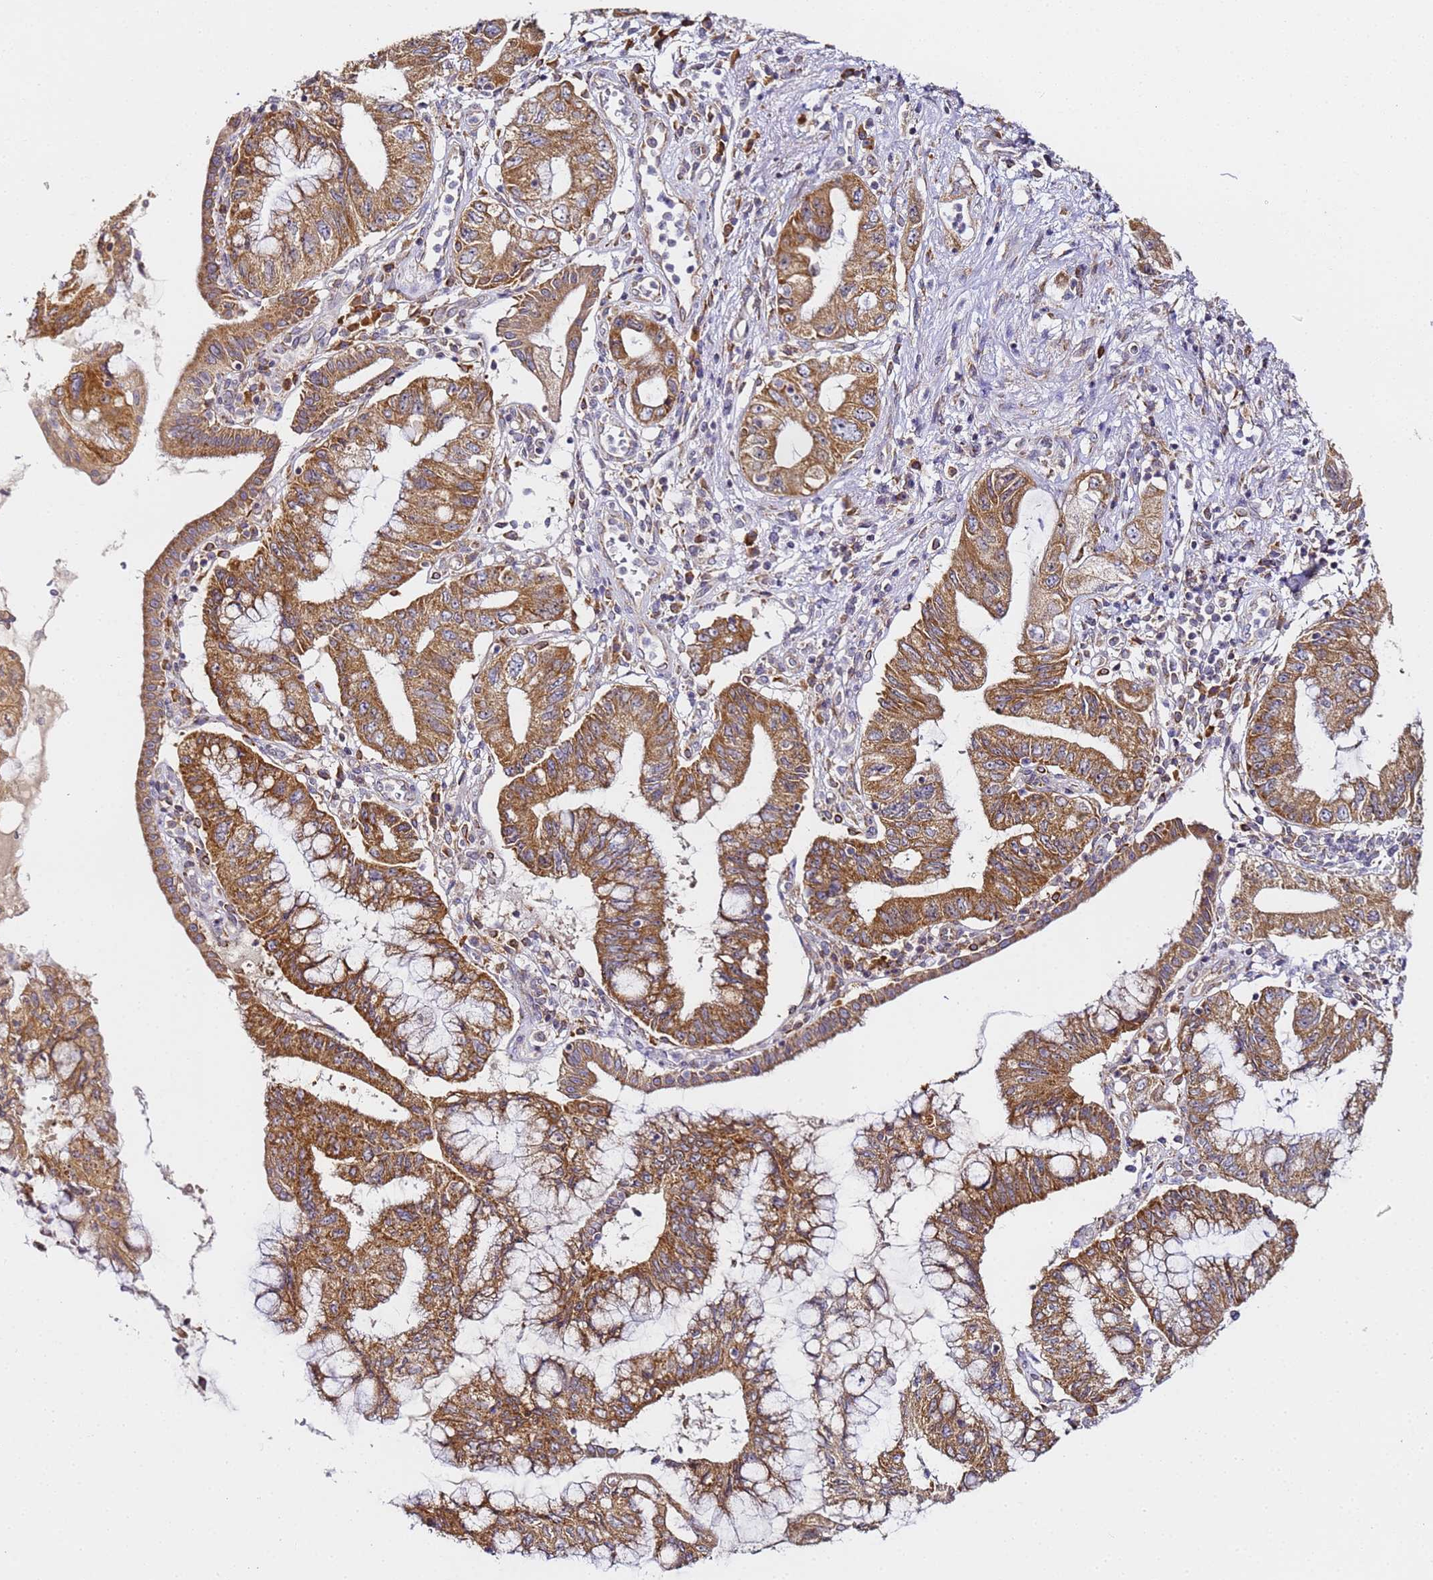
{"staining": {"intensity": "strong", "quantity": ">75%", "location": "cytoplasmic/membranous"}, "tissue": "pancreatic cancer", "cell_type": "Tumor cells", "image_type": "cancer", "snomed": [{"axis": "morphology", "description": "Adenocarcinoma, NOS"}, {"axis": "topography", "description": "Pancreas"}], "caption": "Adenocarcinoma (pancreatic) tissue displays strong cytoplasmic/membranous positivity in approximately >75% of tumor cells, visualized by immunohistochemistry. Using DAB (brown) and hematoxylin (blue) stains, captured at high magnification using brightfield microscopy.", "gene": "RPL13A", "patient": {"sex": "female", "age": 73}}